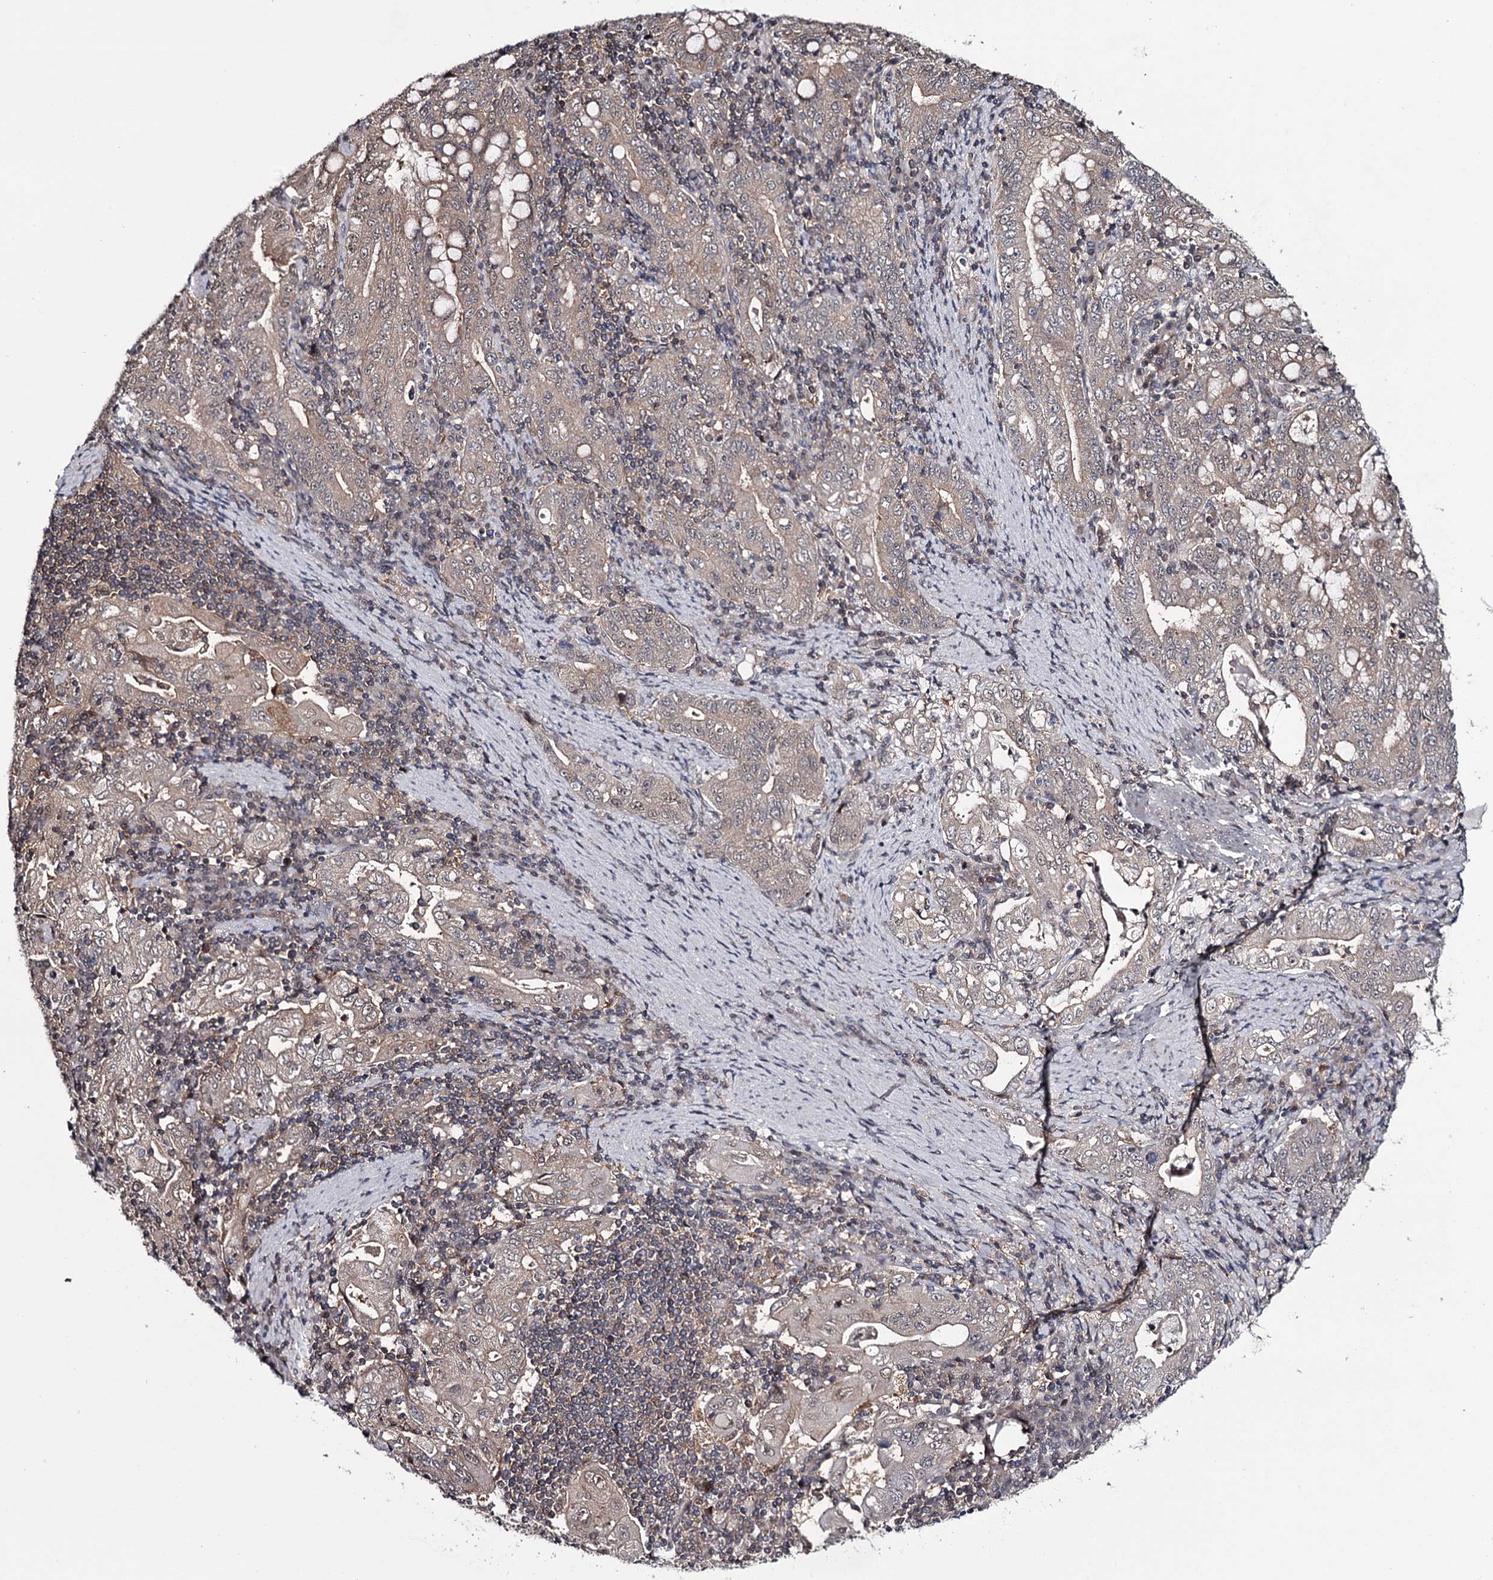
{"staining": {"intensity": "negative", "quantity": "none", "location": "none"}, "tissue": "stomach cancer", "cell_type": "Tumor cells", "image_type": "cancer", "snomed": [{"axis": "morphology", "description": "Normal tissue, NOS"}, {"axis": "morphology", "description": "Adenocarcinoma, NOS"}, {"axis": "topography", "description": "Esophagus"}, {"axis": "topography", "description": "Stomach, upper"}, {"axis": "topography", "description": "Peripheral nerve tissue"}], "caption": "Immunohistochemistry (IHC) of human stomach cancer (adenocarcinoma) exhibits no expression in tumor cells. (DAB (3,3'-diaminobenzidine) IHC visualized using brightfield microscopy, high magnification).", "gene": "GTSF1", "patient": {"sex": "male", "age": 62}}